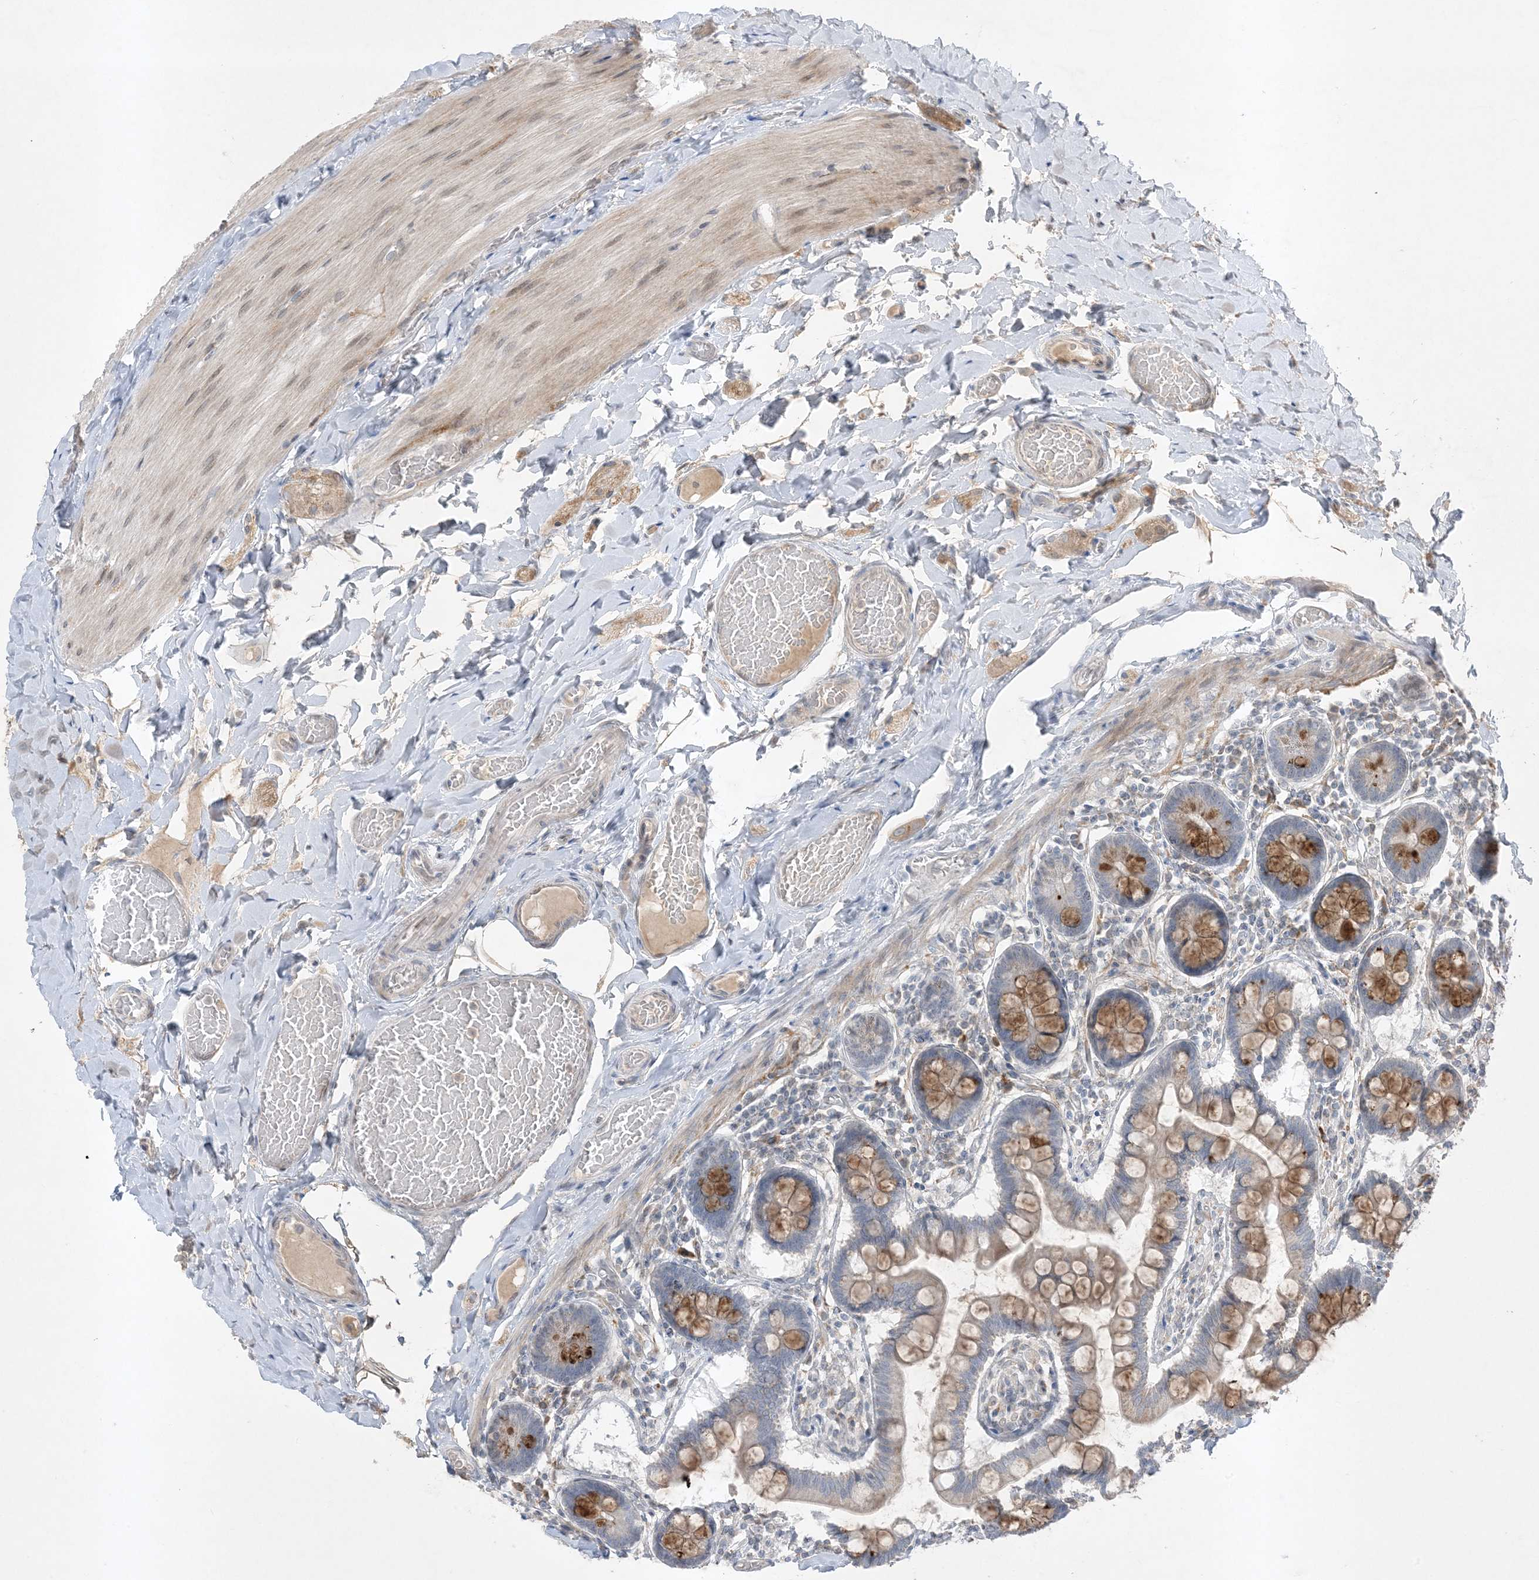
{"staining": {"intensity": "moderate", "quantity": "25%-75%", "location": "cytoplasmic/membranous"}, "tissue": "small intestine", "cell_type": "Glandular cells", "image_type": "normal", "snomed": [{"axis": "morphology", "description": "Normal tissue, NOS"}, {"axis": "topography", "description": "Small intestine"}], "caption": "Protein staining demonstrates moderate cytoplasmic/membranous staining in approximately 25%-75% of glandular cells in normal small intestine.", "gene": "FNDC1", "patient": {"sex": "male", "age": 41}}